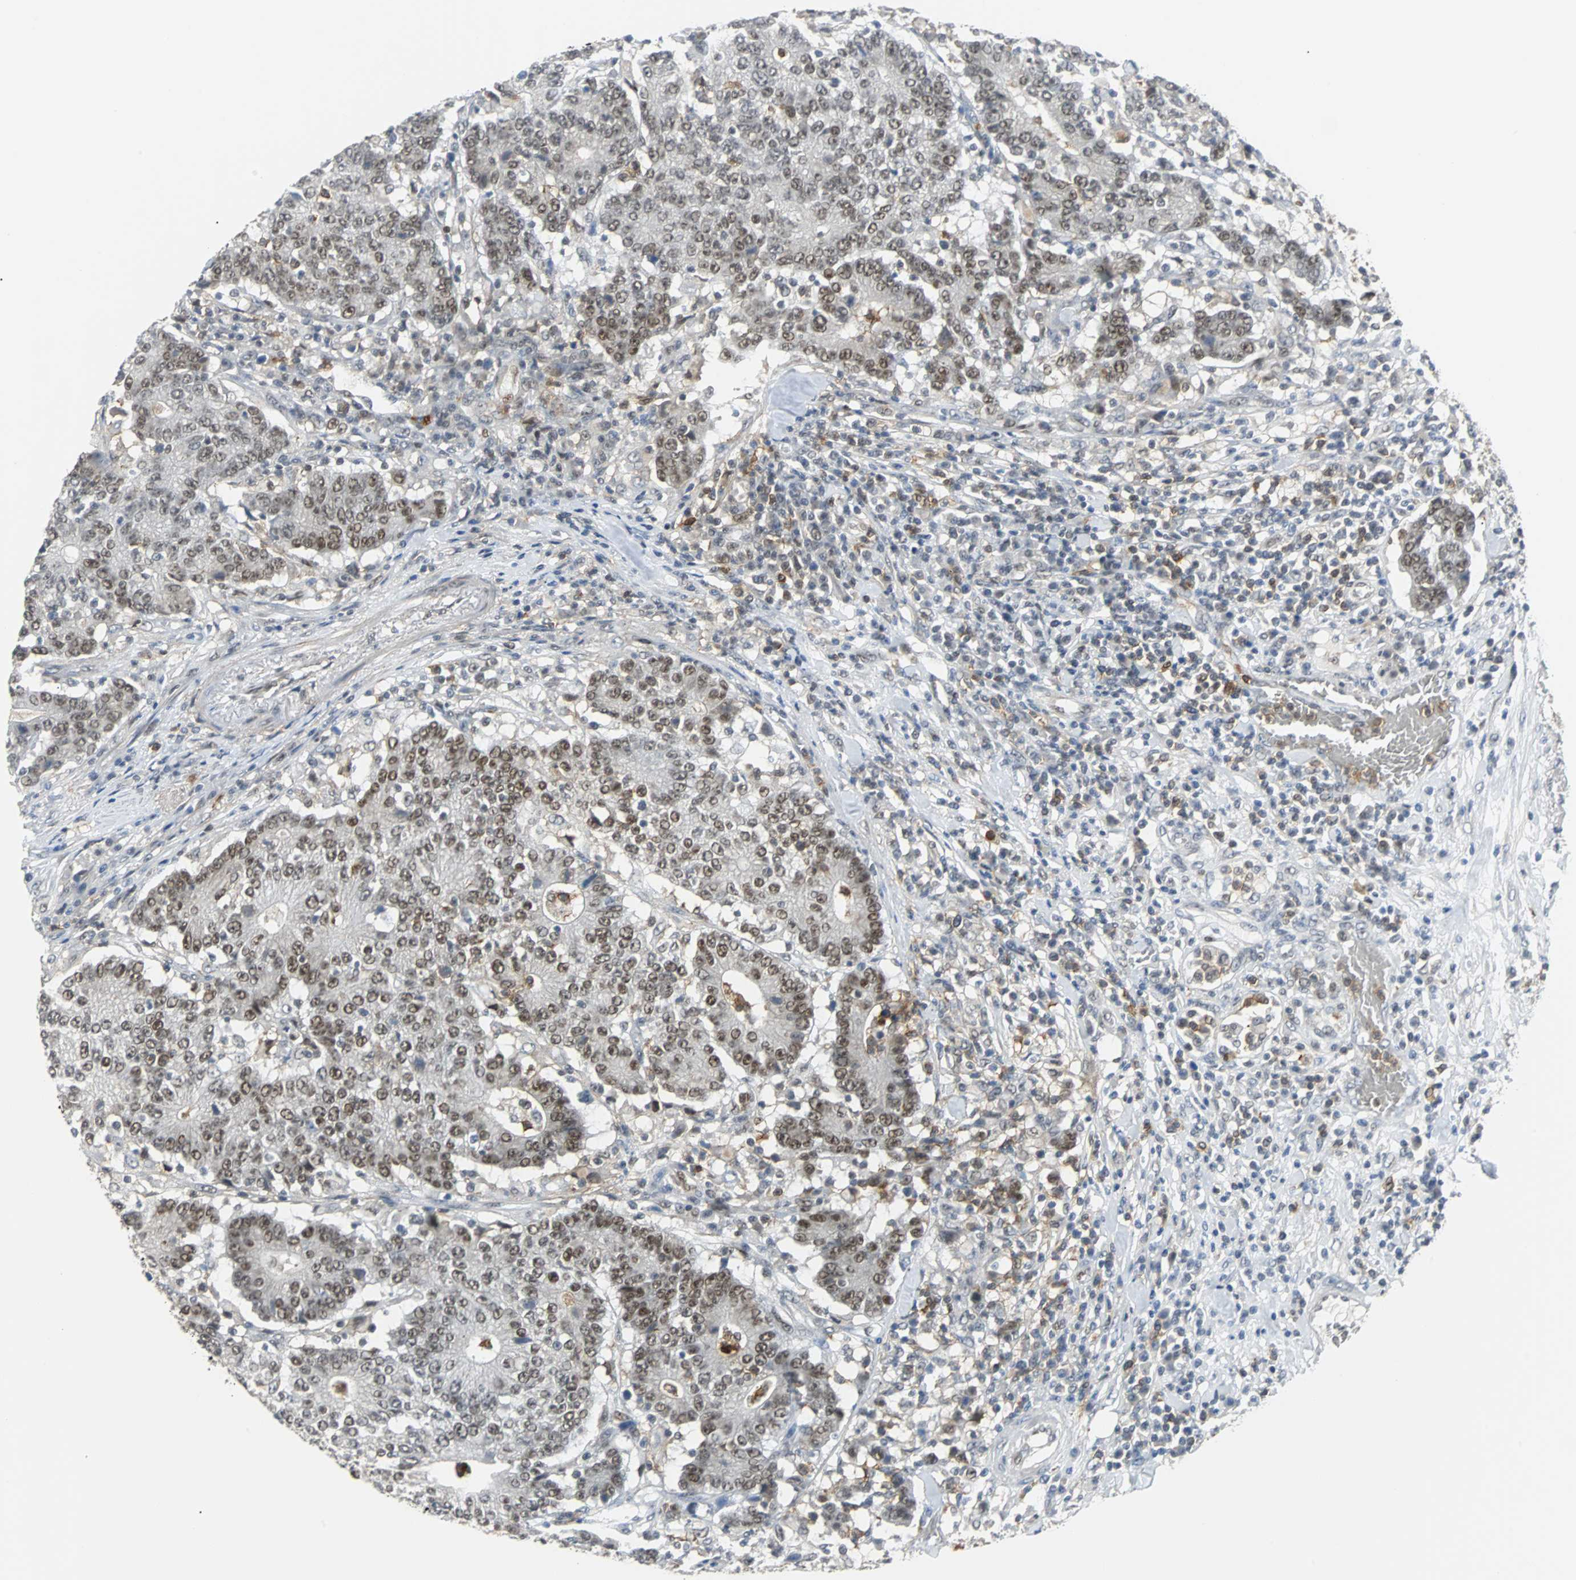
{"staining": {"intensity": "moderate", "quantity": ">75%", "location": "nuclear"}, "tissue": "colorectal cancer", "cell_type": "Tumor cells", "image_type": "cancer", "snomed": [{"axis": "morphology", "description": "Normal tissue, NOS"}, {"axis": "morphology", "description": "Adenocarcinoma, NOS"}, {"axis": "topography", "description": "Colon"}], "caption": "This is an image of immunohistochemistry (IHC) staining of colorectal cancer (adenocarcinoma), which shows moderate positivity in the nuclear of tumor cells.", "gene": "SIRT1", "patient": {"sex": "female", "age": 75}}